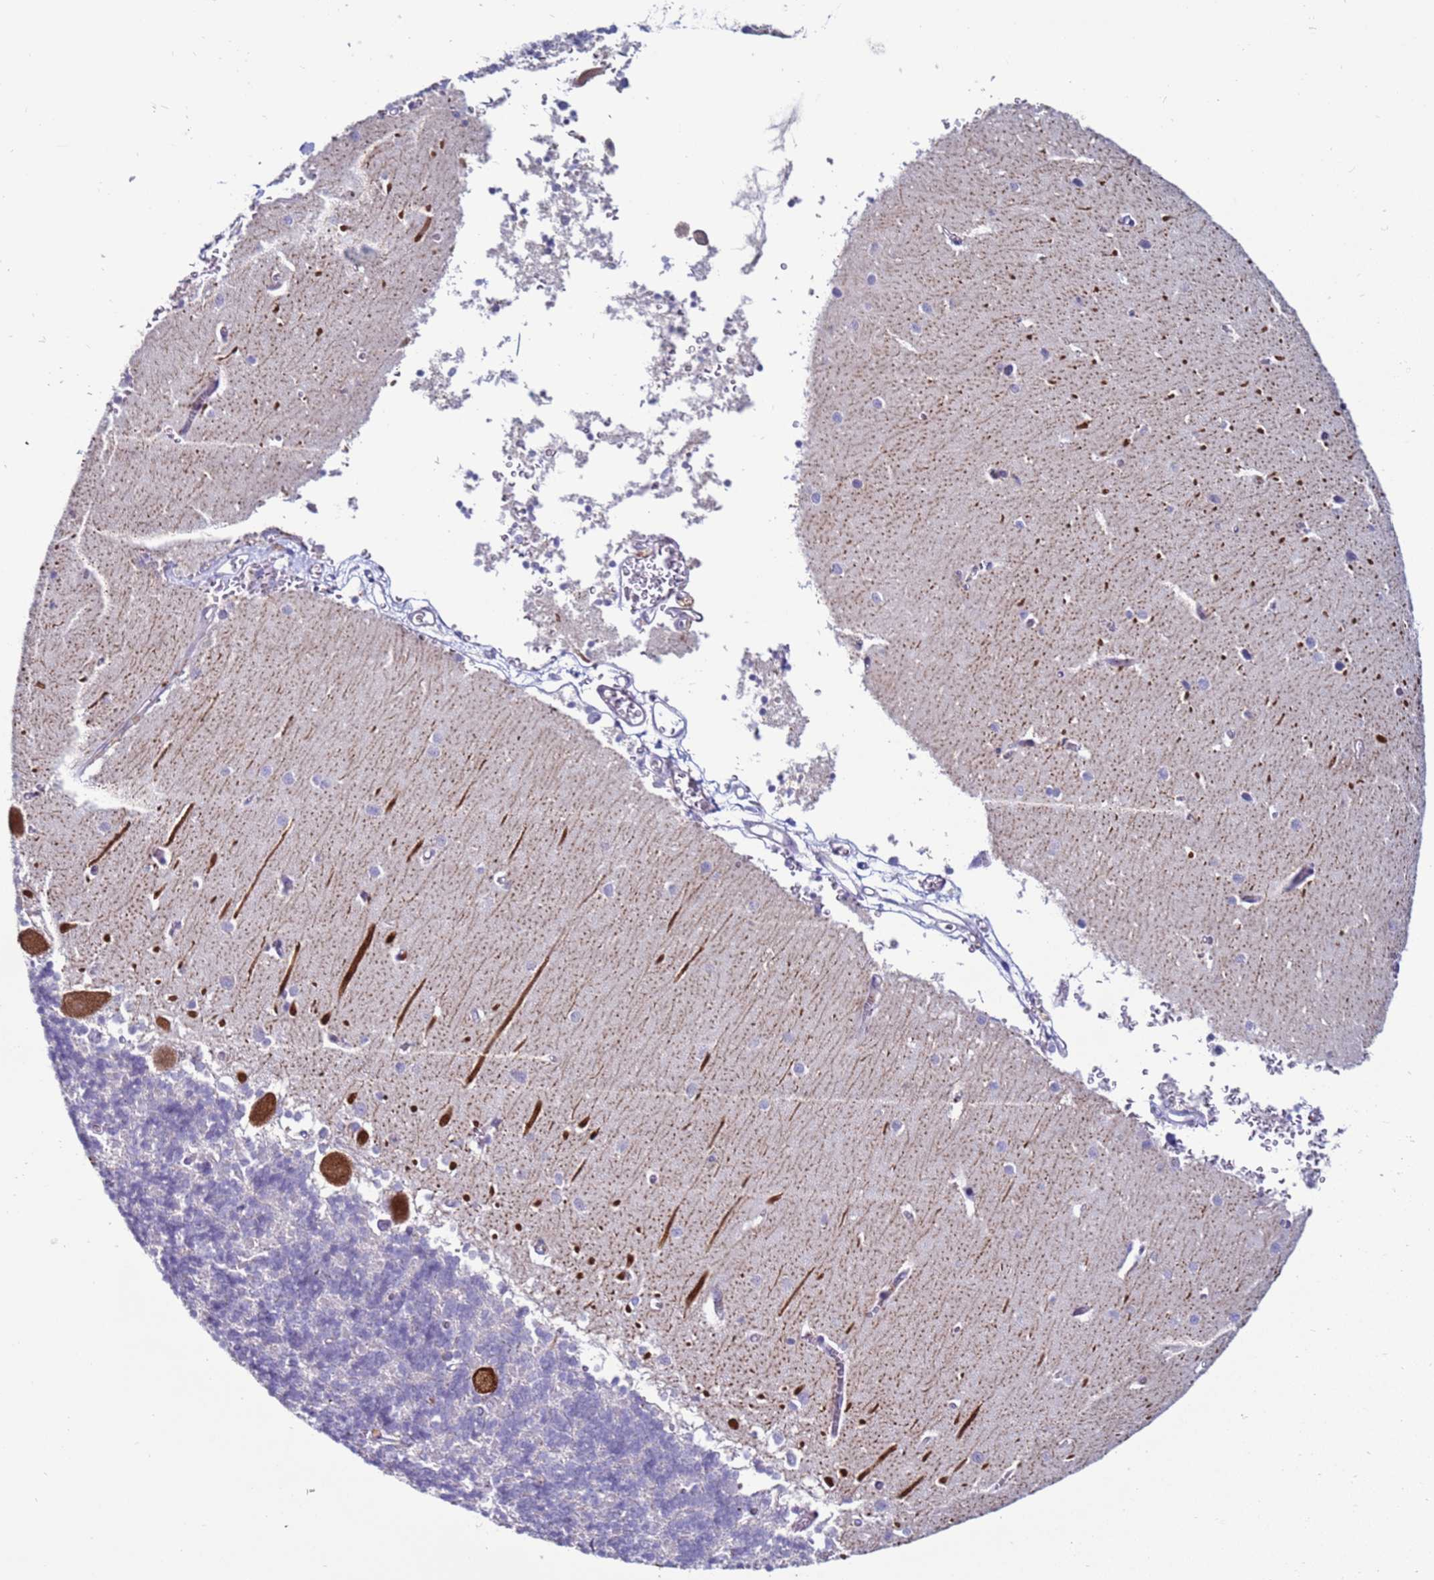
{"staining": {"intensity": "negative", "quantity": "none", "location": "none"}, "tissue": "cerebellum", "cell_type": "Cells in granular layer", "image_type": "normal", "snomed": [{"axis": "morphology", "description": "Normal tissue, NOS"}, {"axis": "topography", "description": "Cerebellum"}], "caption": "DAB immunohistochemical staining of normal human cerebellum shows no significant staining in cells in granular layer. The staining was performed using DAB to visualize the protein expression in brown, while the nuclei were stained in blue with hematoxylin (Magnification: 20x).", "gene": "CLEC4M", "patient": {"sex": "male", "age": 37}}